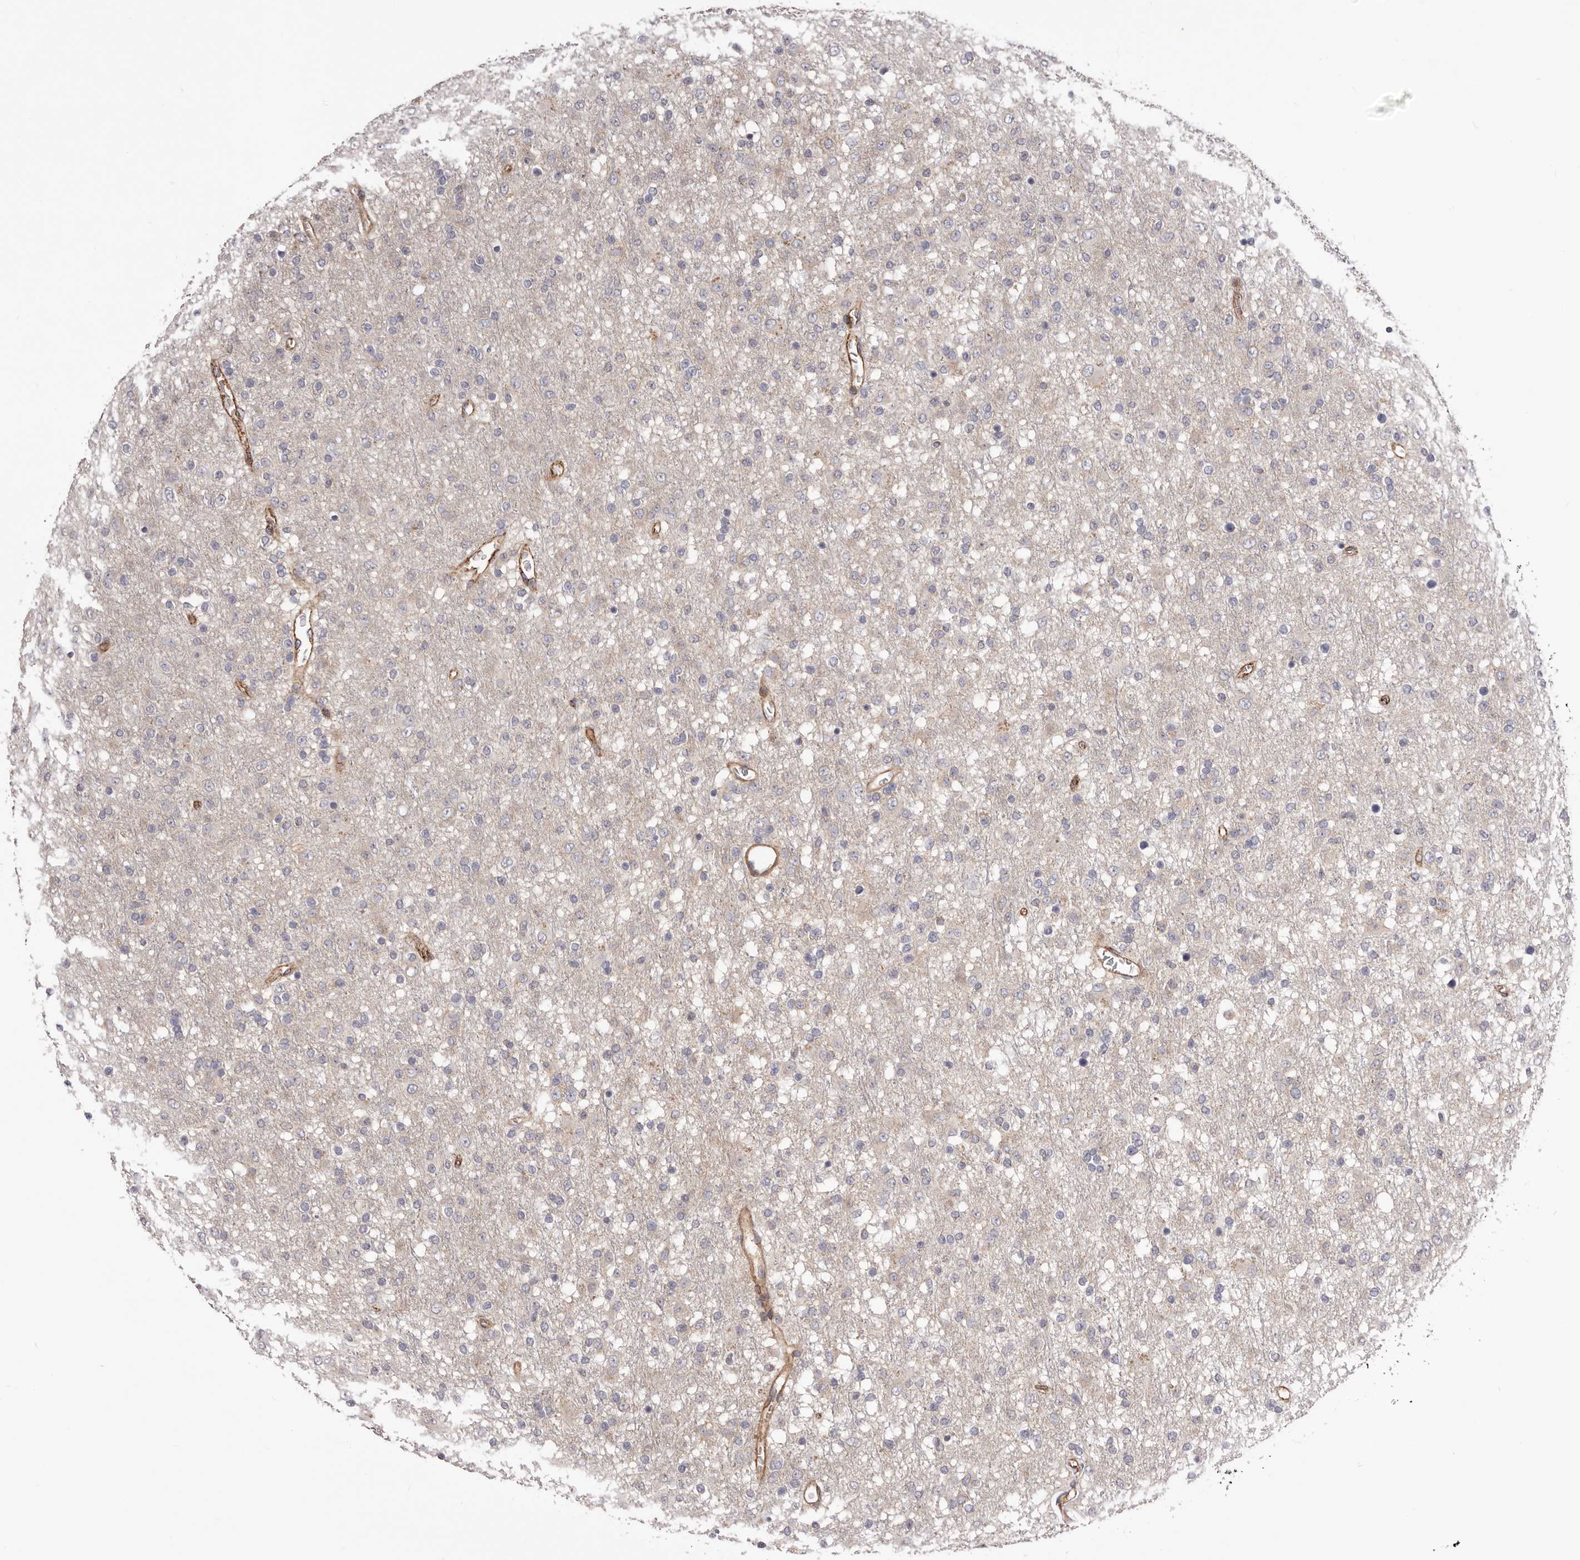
{"staining": {"intensity": "negative", "quantity": "none", "location": "none"}, "tissue": "glioma", "cell_type": "Tumor cells", "image_type": "cancer", "snomed": [{"axis": "morphology", "description": "Glioma, malignant, Low grade"}, {"axis": "topography", "description": "Brain"}], "caption": "An immunohistochemistry photomicrograph of glioma is shown. There is no staining in tumor cells of glioma.", "gene": "DMRT2", "patient": {"sex": "male", "age": 65}}